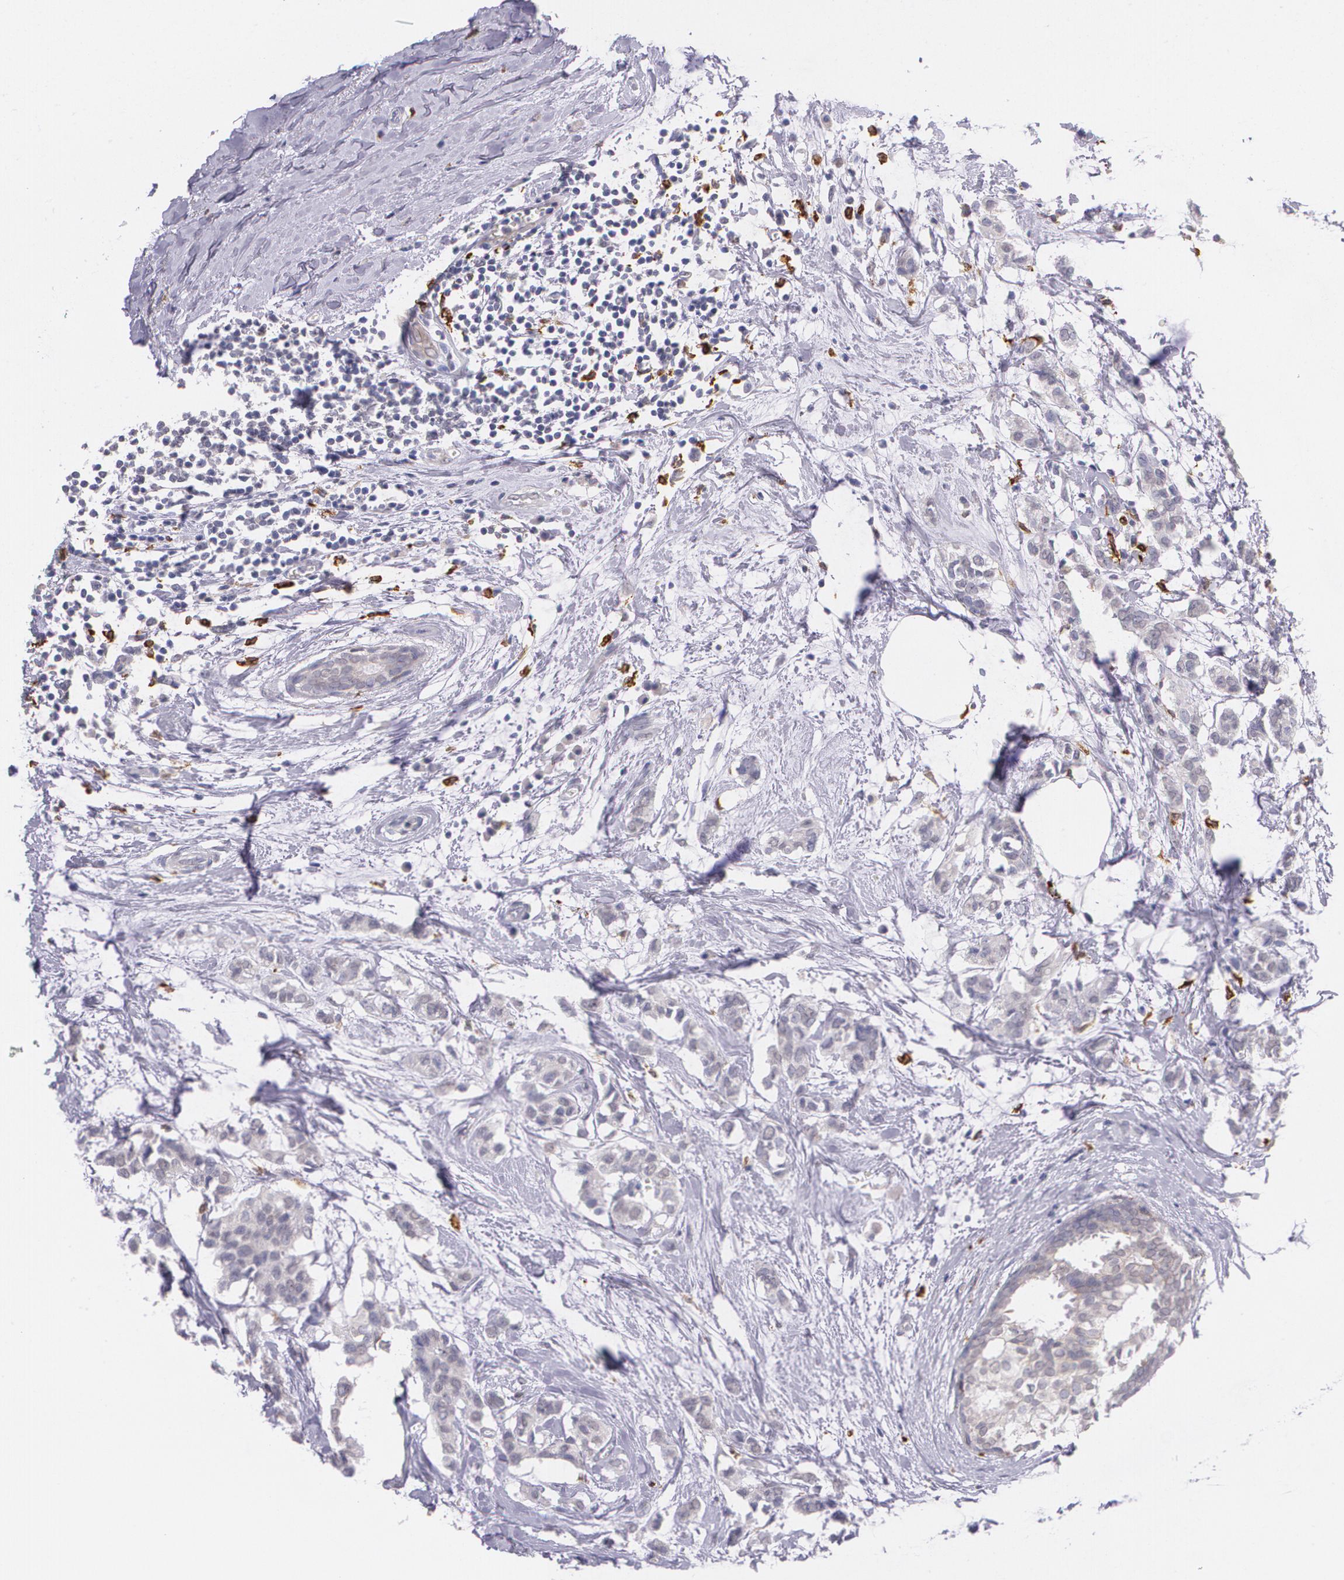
{"staining": {"intensity": "negative", "quantity": "none", "location": "none"}, "tissue": "breast cancer", "cell_type": "Tumor cells", "image_type": "cancer", "snomed": [{"axis": "morphology", "description": "Duct carcinoma"}, {"axis": "topography", "description": "Breast"}], "caption": "The photomicrograph displays no significant positivity in tumor cells of breast cancer.", "gene": "RTN1", "patient": {"sex": "female", "age": 84}}